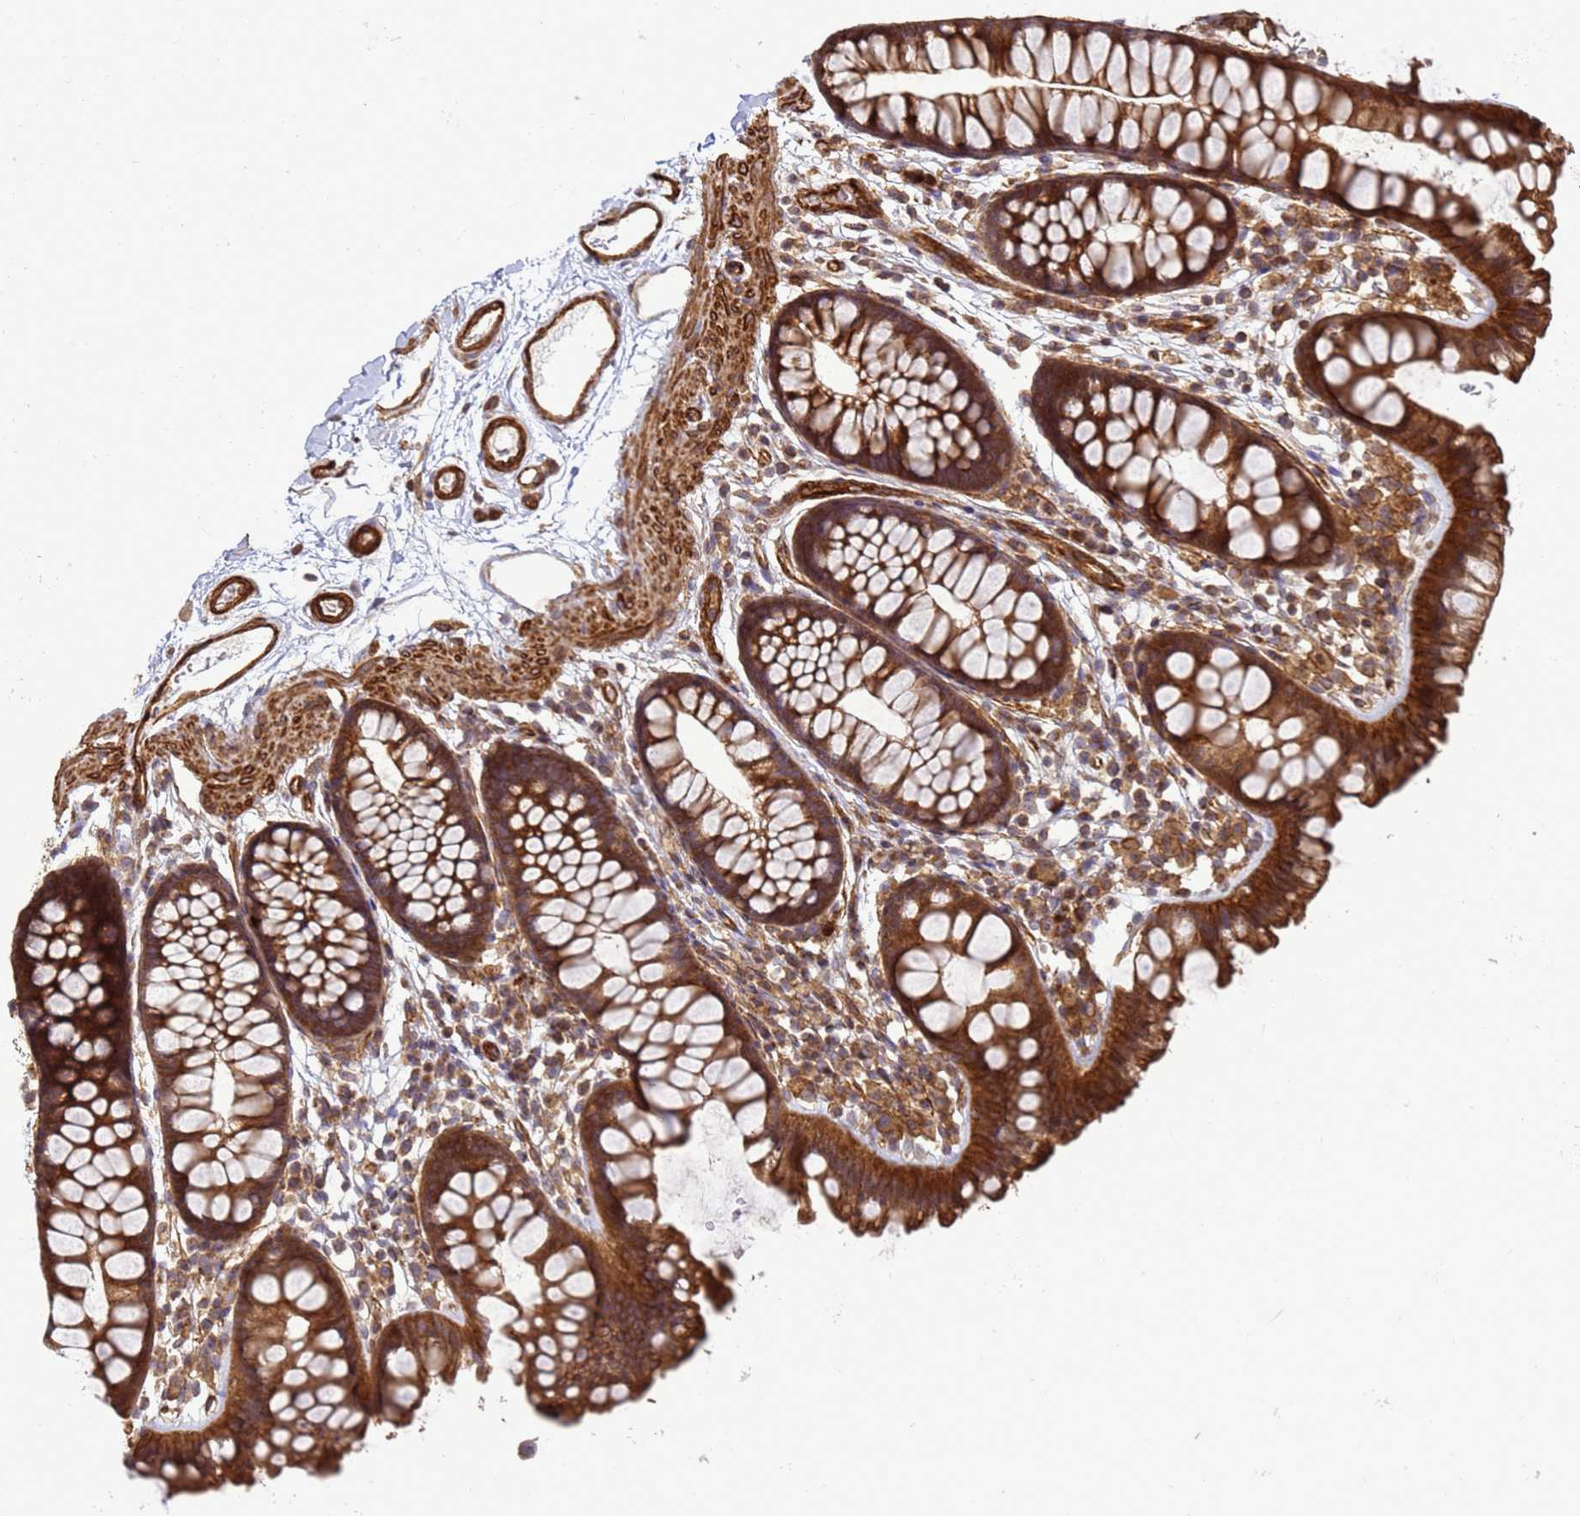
{"staining": {"intensity": "strong", "quantity": ">75%", "location": "cytoplasmic/membranous"}, "tissue": "colon", "cell_type": "Endothelial cells", "image_type": "normal", "snomed": [{"axis": "morphology", "description": "Normal tissue, NOS"}, {"axis": "topography", "description": "Colon"}], "caption": "Strong cytoplasmic/membranous positivity is present in approximately >75% of endothelial cells in normal colon.", "gene": "CNOT1", "patient": {"sex": "female", "age": 62}}